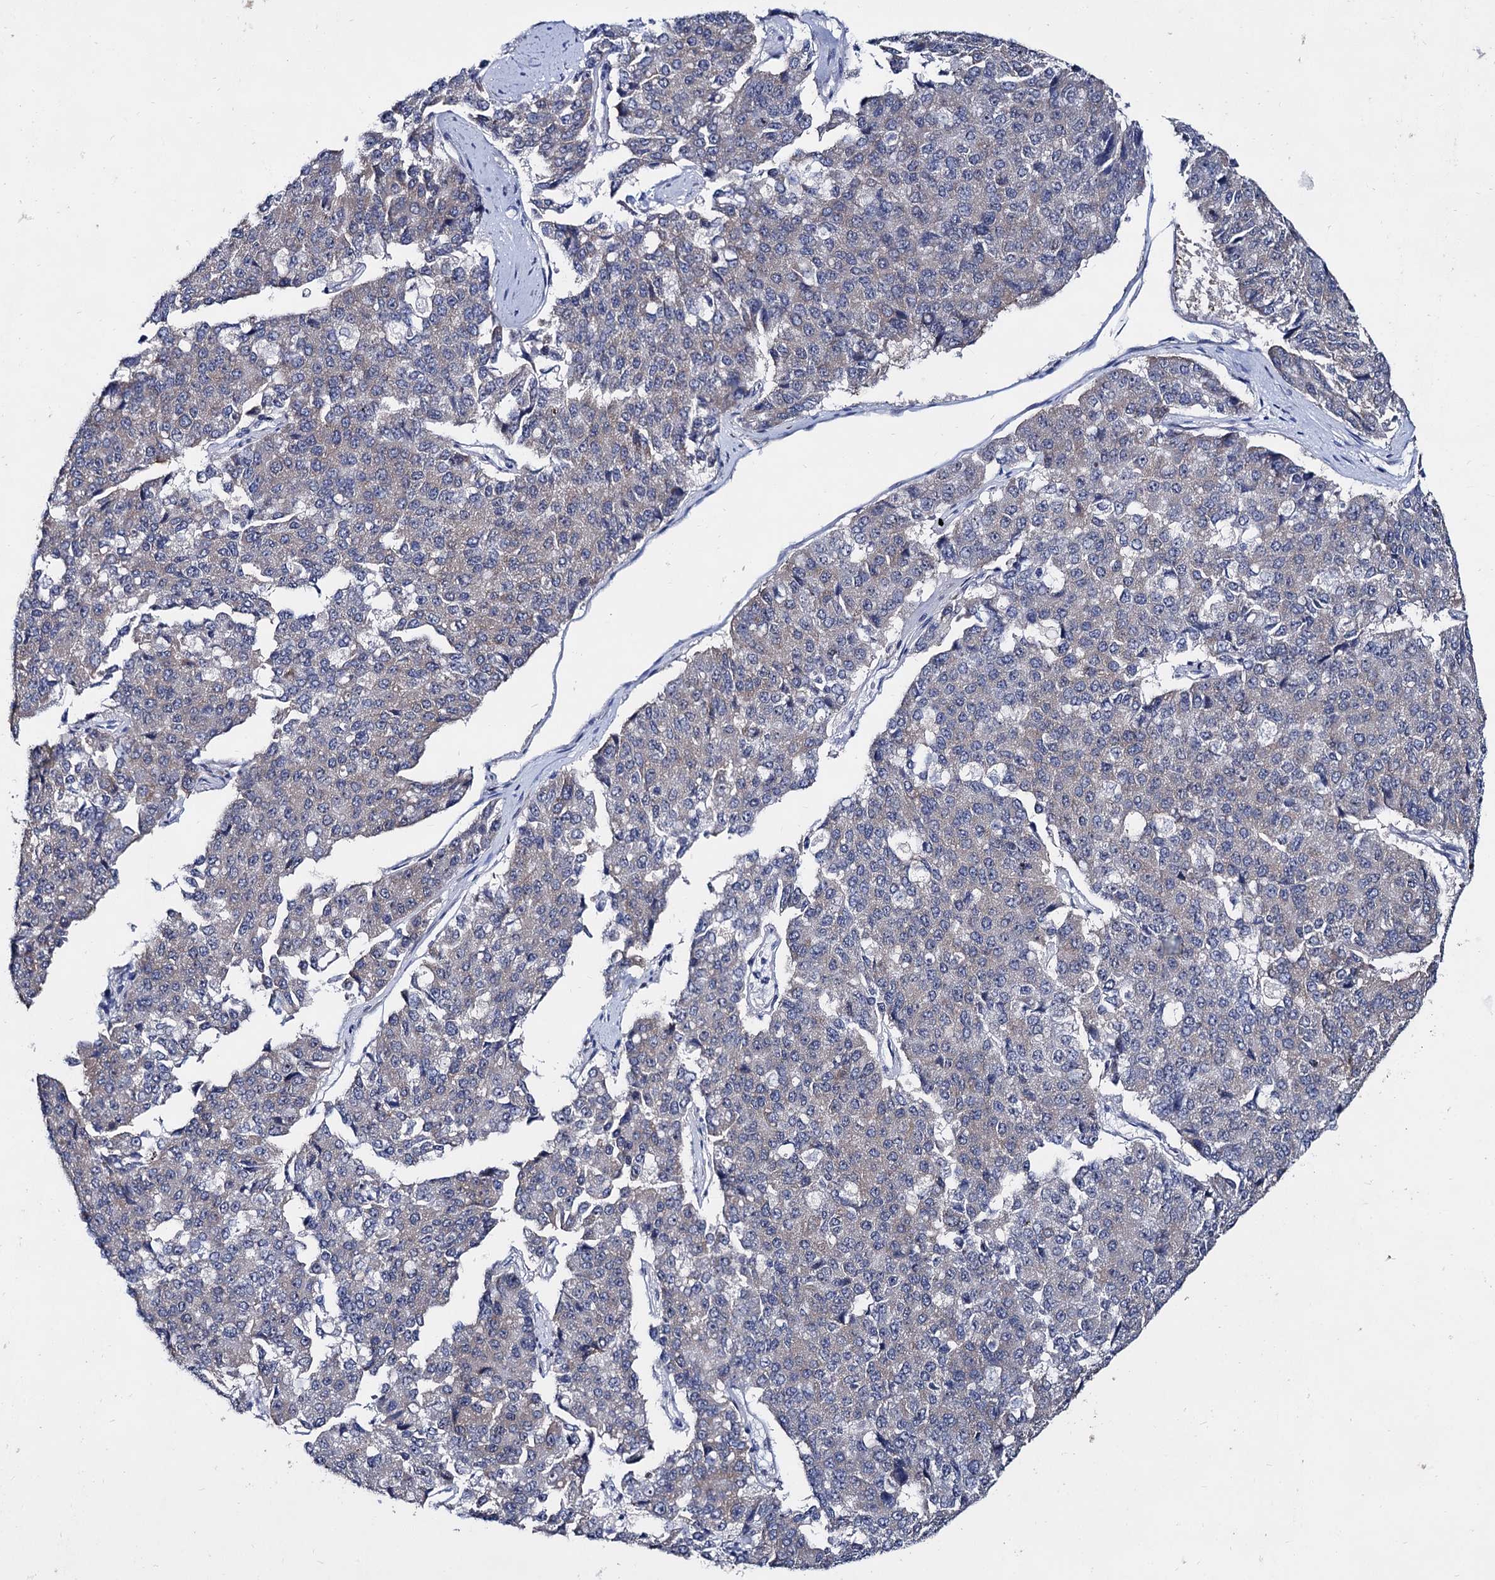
{"staining": {"intensity": "negative", "quantity": "none", "location": "none"}, "tissue": "pancreatic cancer", "cell_type": "Tumor cells", "image_type": "cancer", "snomed": [{"axis": "morphology", "description": "Adenocarcinoma, NOS"}, {"axis": "topography", "description": "Pancreas"}], "caption": "Immunohistochemistry histopathology image of pancreatic cancer stained for a protein (brown), which shows no expression in tumor cells.", "gene": "CAPRIN2", "patient": {"sex": "male", "age": 50}}